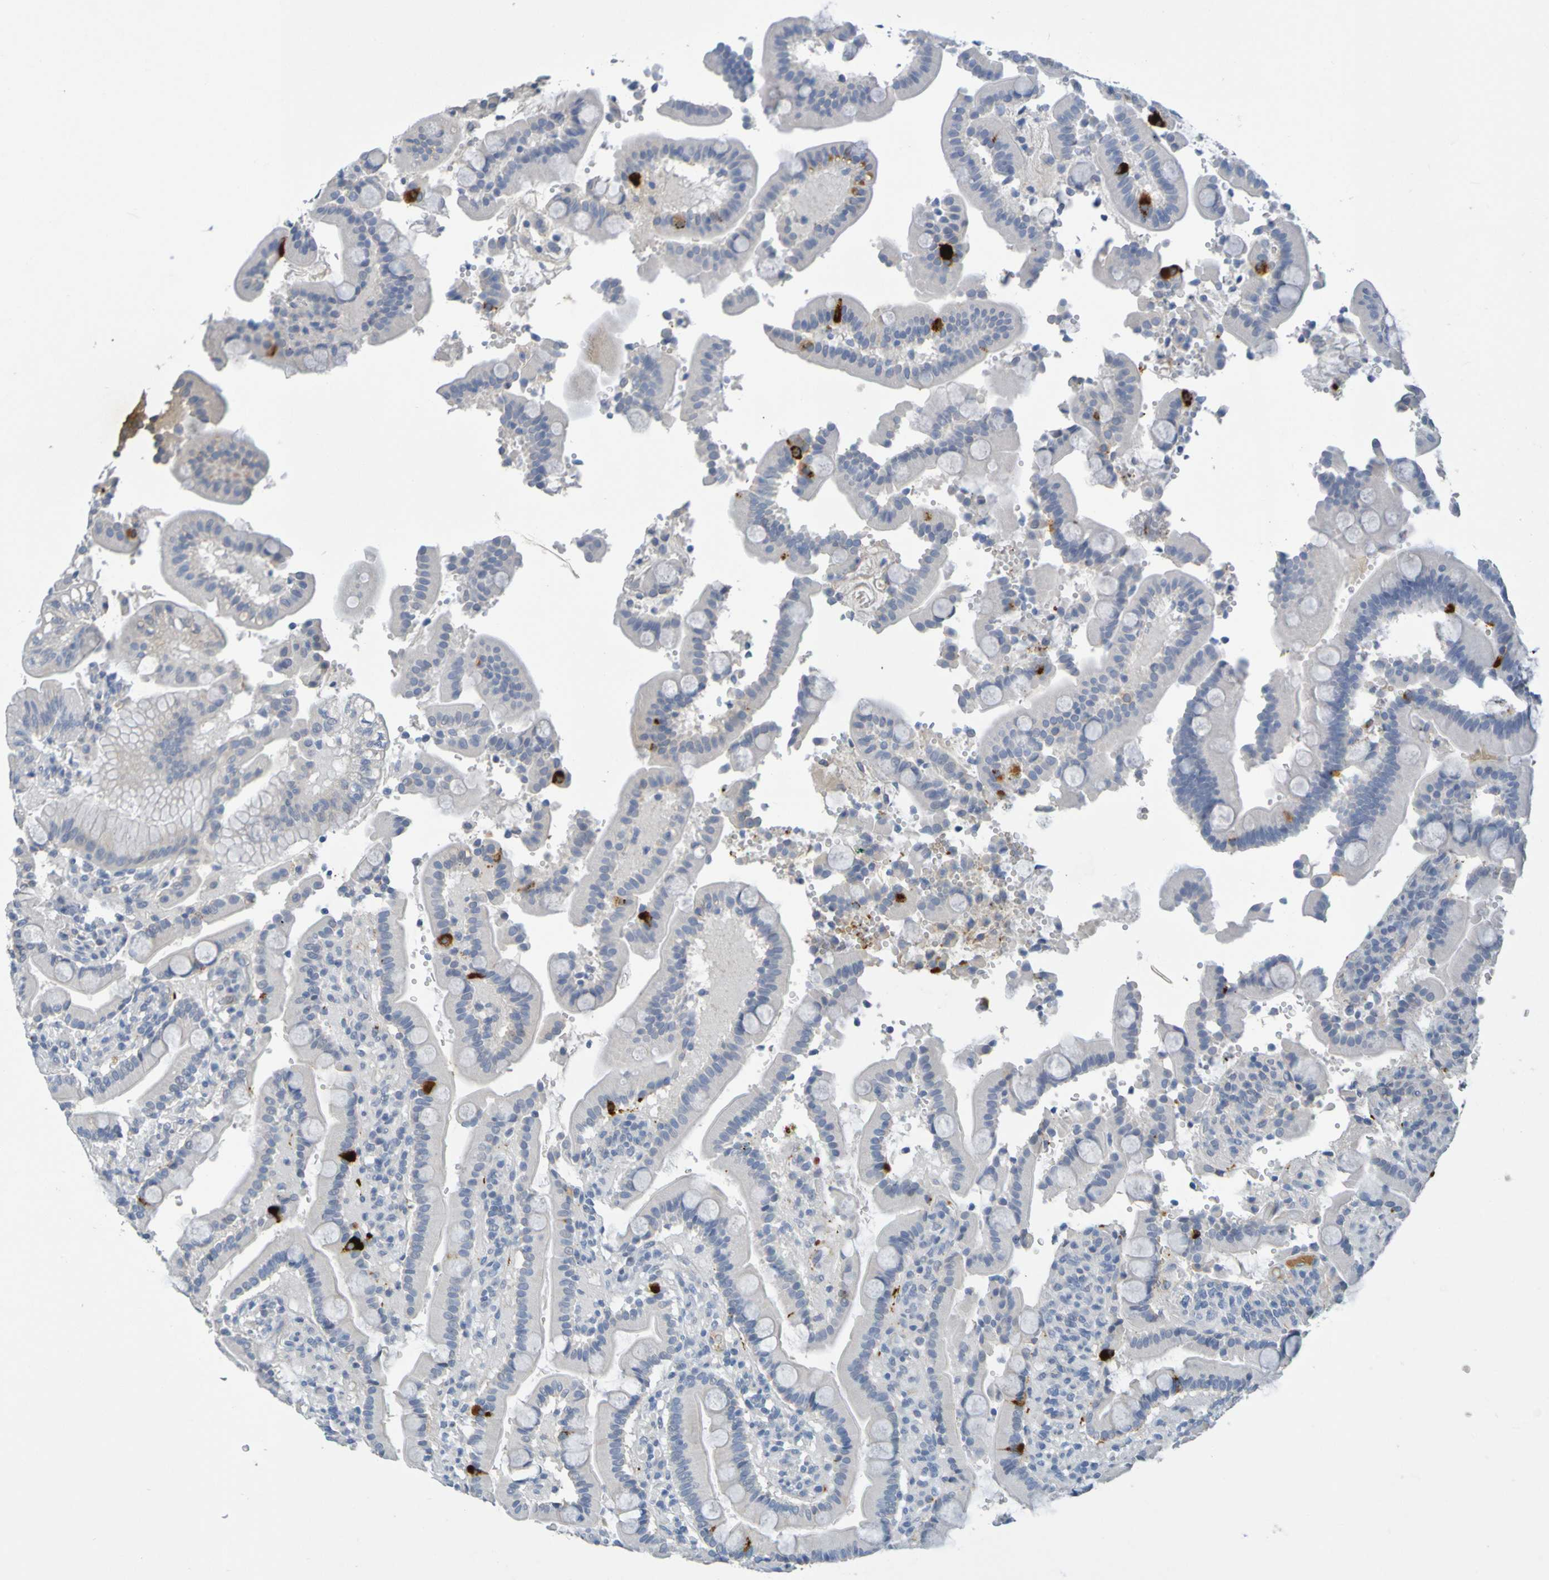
{"staining": {"intensity": "strong", "quantity": "<25%", "location": "cytoplasmic/membranous"}, "tissue": "duodenum", "cell_type": "Glandular cells", "image_type": "normal", "snomed": [{"axis": "morphology", "description": "Normal tissue, NOS"}, {"axis": "topography", "description": "Small intestine, NOS"}], "caption": "DAB immunohistochemical staining of benign human duodenum reveals strong cytoplasmic/membranous protein staining in about <25% of glandular cells. The protein is stained brown, and the nuclei are stained in blue (DAB IHC with brightfield microscopy, high magnification).", "gene": "IL10", "patient": {"sex": "female", "age": 71}}